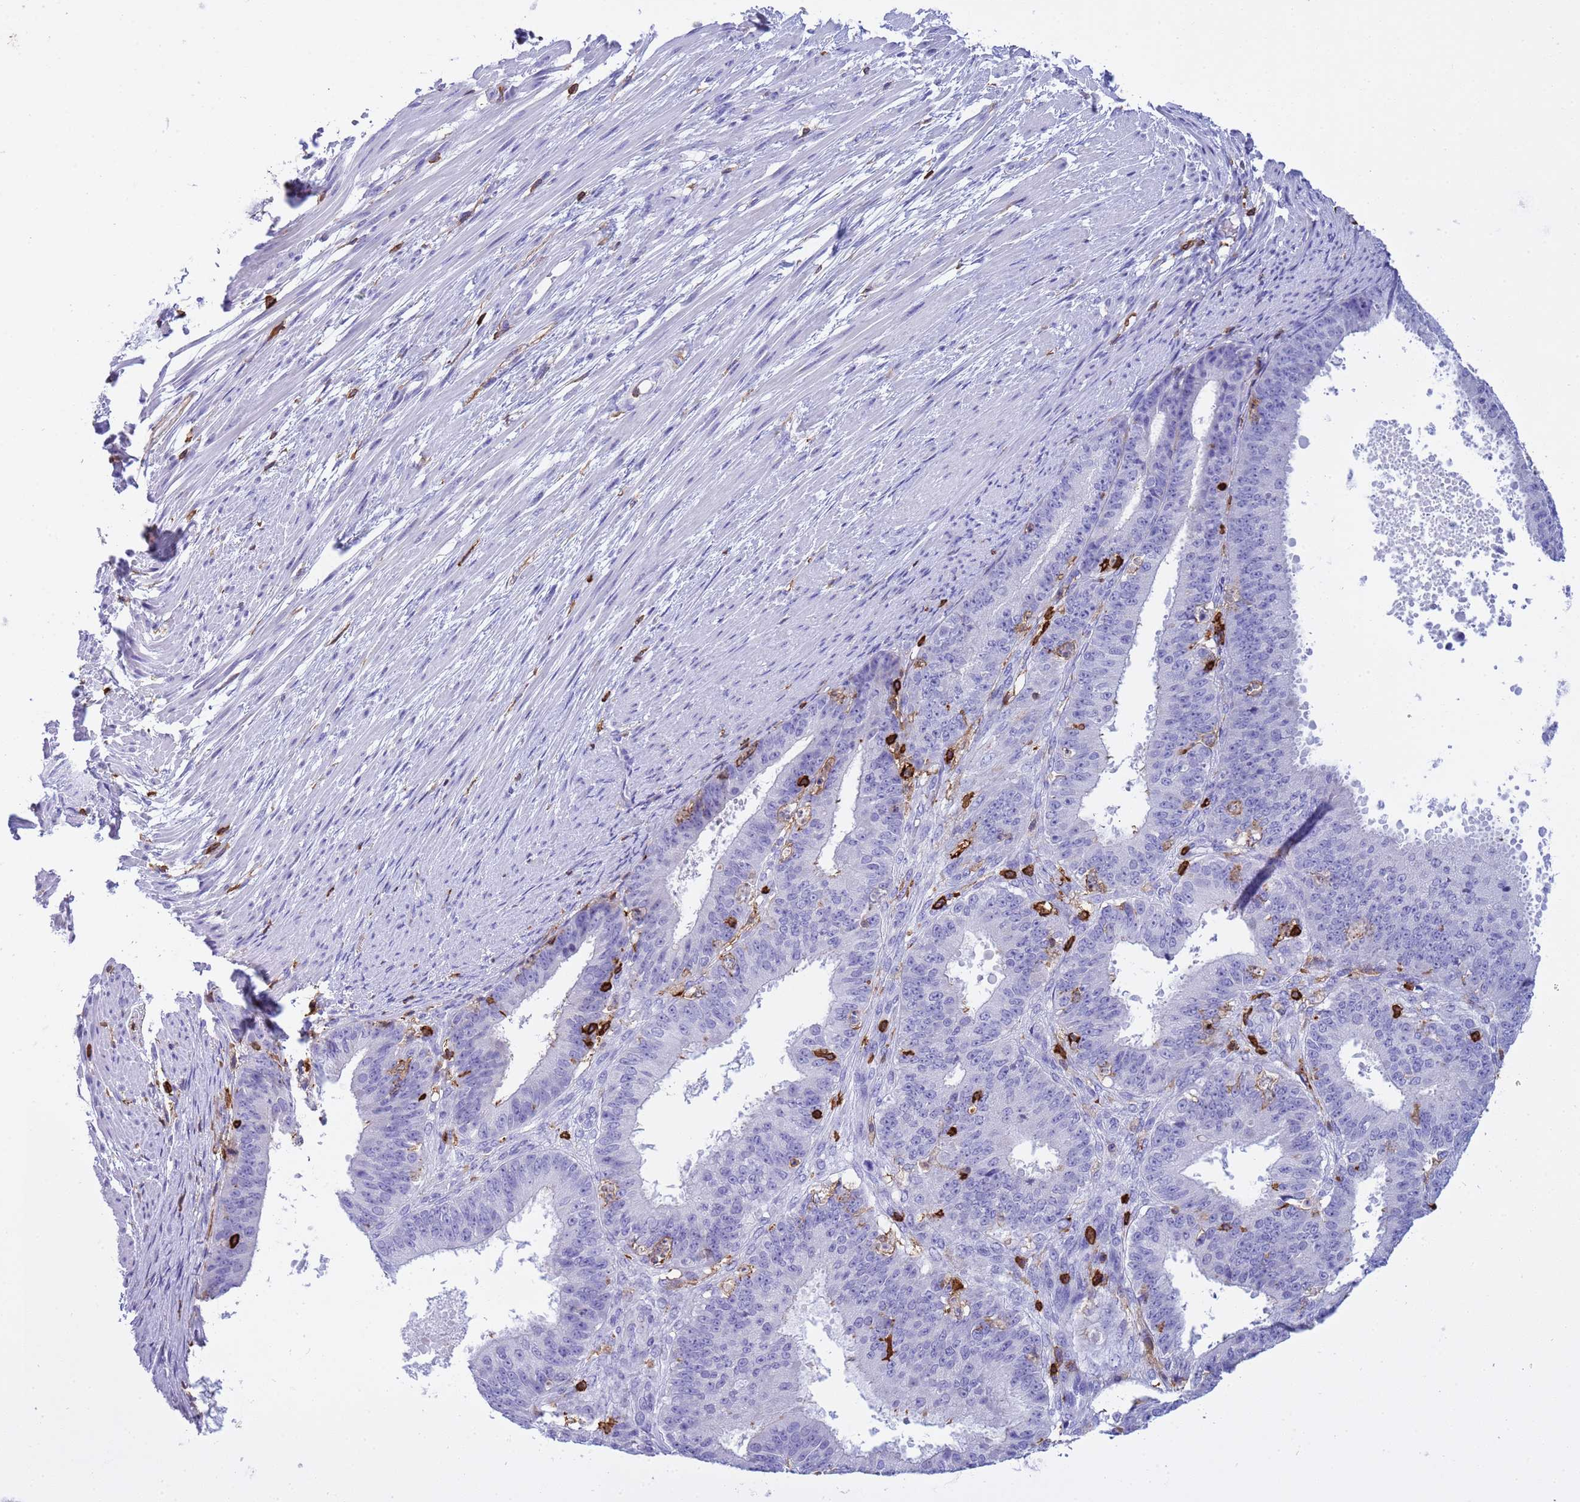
{"staining": {"intensity": "negative", "quantity": "none", "location": "none"}, "tissue": "ovarian cancer", "cell_type": "Tumor cells", "image_type": "cancer", "snomed": [{"axis": "morphology", "description": "Carcinoma, endometroid"}, {"axis": "topography", "description": "Appendix"}, {"axis": "topography", "description": "Ovary"}], "caption": "Immunohistochemistry image of neoplastic tissue: endometroid carcinoma (ovarian) stained with DAB (3,3'-diaminobenzidine) demonstrates no significant protein staining in tumor cells.", "gene": "IRF5", "patient": {"sex": "female", "age": 42}}